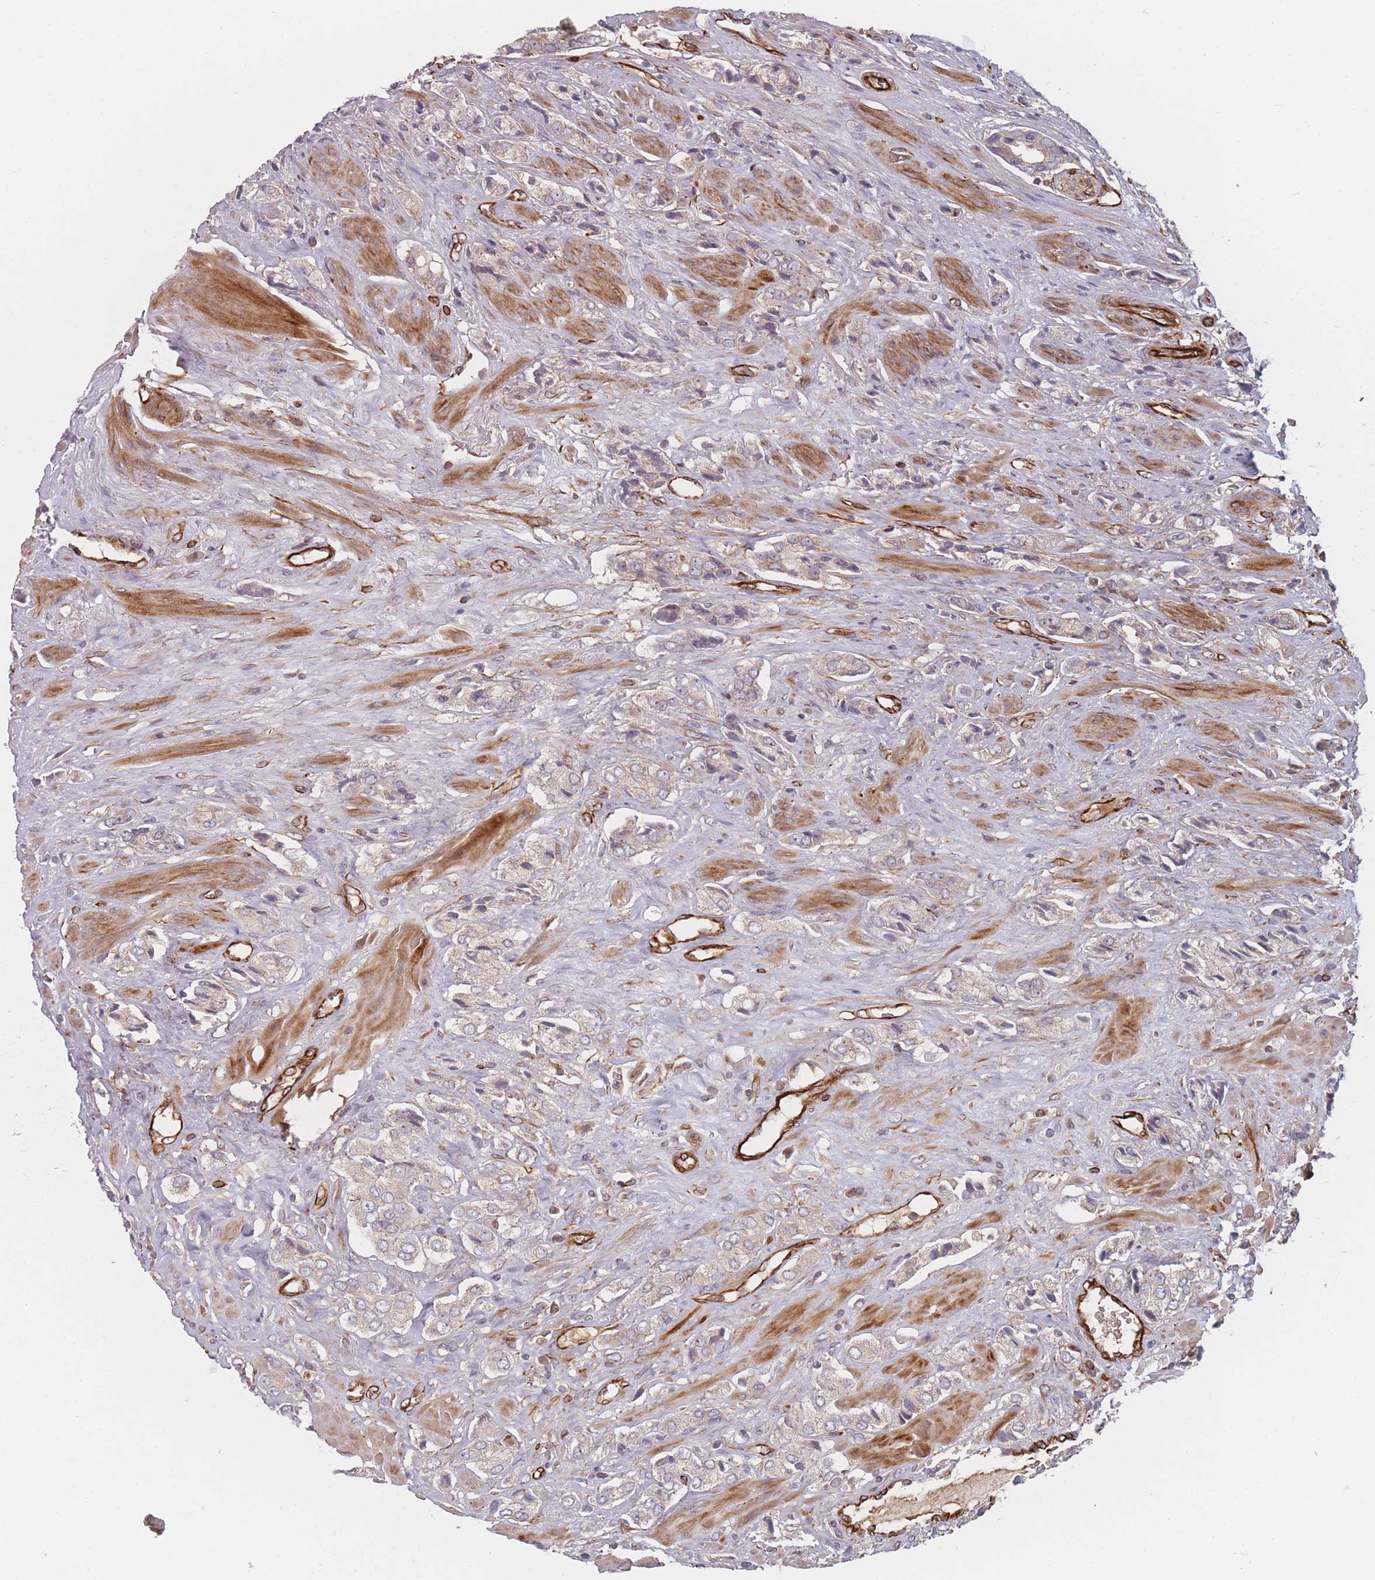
{"staining": {"intensity": "weak", "quantity": "<25%", "location": "cytoplasmic/membranous"}, "tissue": "prostate cancer", "cell_type": "Tumor cells", "image_type": "cancer", "snomed": [{"axis": "morphology", "description": "Adenocarcinoma, High grade"}, {"axis": "topography", "description": "Prostate and seminal vesicle, NOS"}], "caption": "Tumor cells are negative for protein expression in human high-grade adenocarcinoma (prostate). (DAB immunohistochemistry (IHC) with hematoxylin counter stain).", "gene": "EEF1AKMT2", "patient": {"sex": "male", "age": 64}}